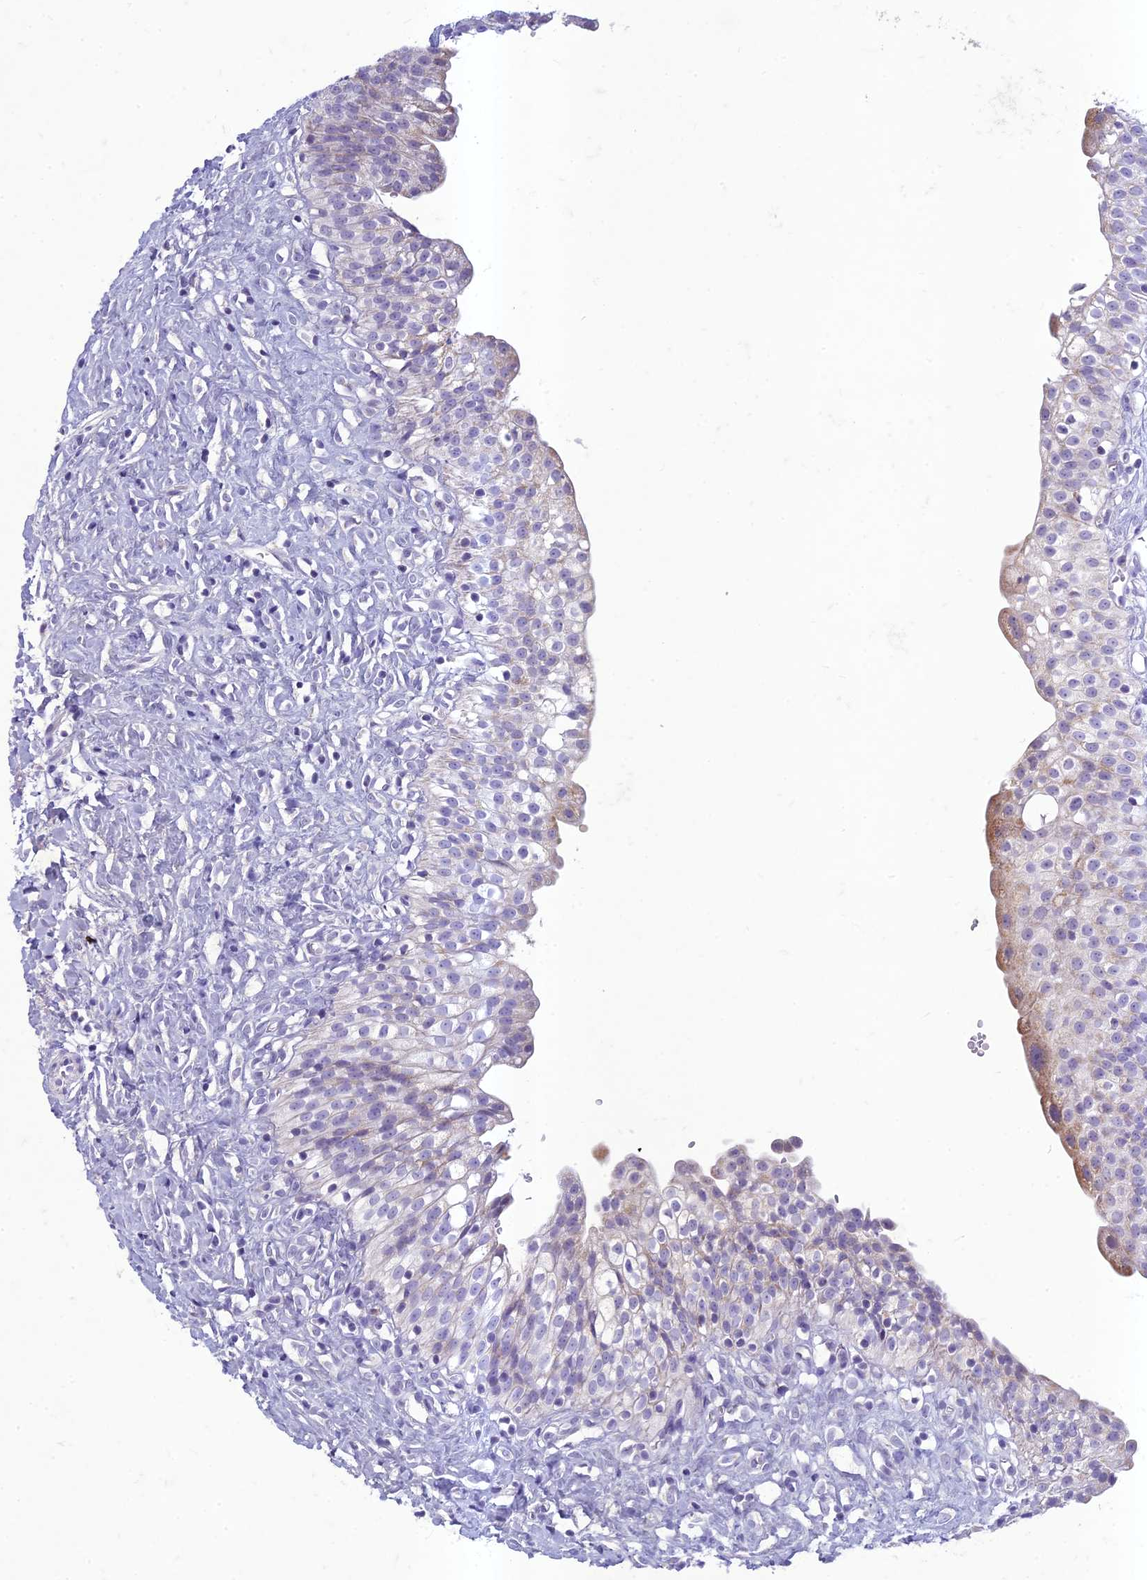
{"staining": {"intensity": "moderate", "quantity": "<25%", "location": "cytoplasmic/membranous"}, "tissue": "urinary bladder", "cell_type": "Urothelial cells", "image_type": "normal", "snomed": [{"axis": "morphology", "description": "Normal tissue, NOS"}, {"axis": "topography", "description": "Urinary bladder"}], "caption": "Urinary bladder stained with IHC shows moderate cytoplasmic/membranous expression in about <25% of urothelial cells.", "gene": "HIGD1A", "patient": {"sex": "male", "age": 51}}